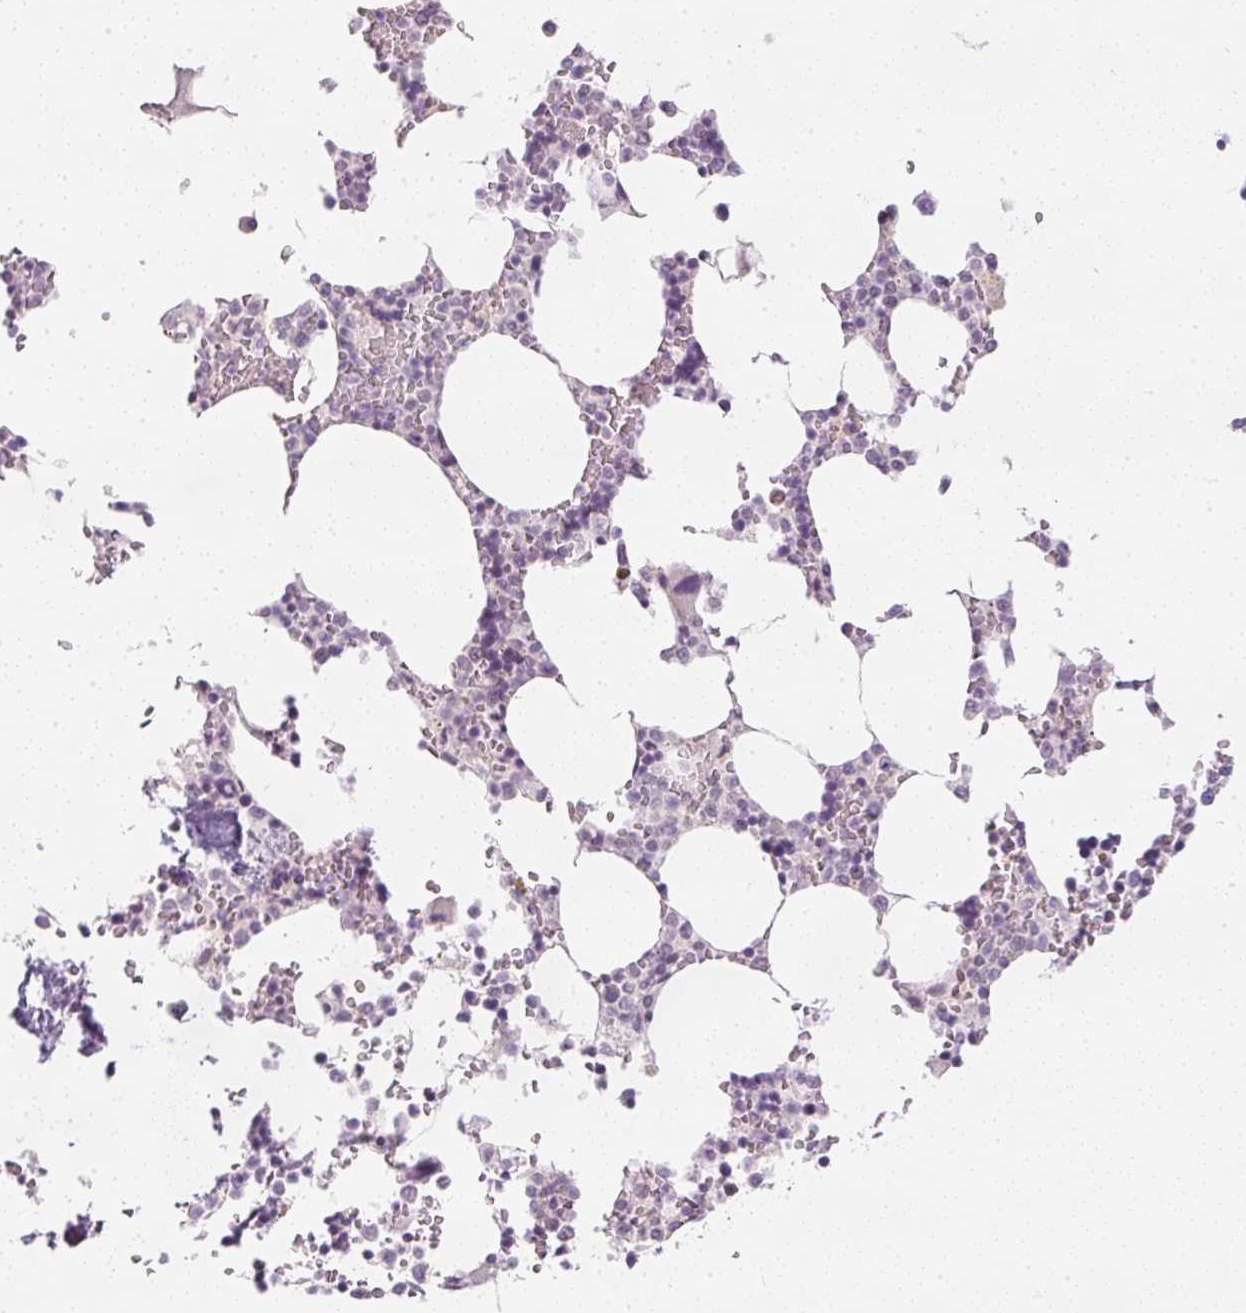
{"staining": {"intensity": "negative", "quantity": "none", "location": "none"}, "tissue": "bone marrow", "cell_type": "Hematopoietic cells", "image_type": "normal", "snomed": [{"axis": "morphology", "description": "Normal tissue, NOS"}, {"axis": "topography", "description": "Bone marrow"}], "caption": "Immunohistochemistry (IHC) of benign bone marrow demonstrates no staining in hematopoietic cells.", "gene": "DPPA4", "patient": {"sex": "male", "age": 64}}